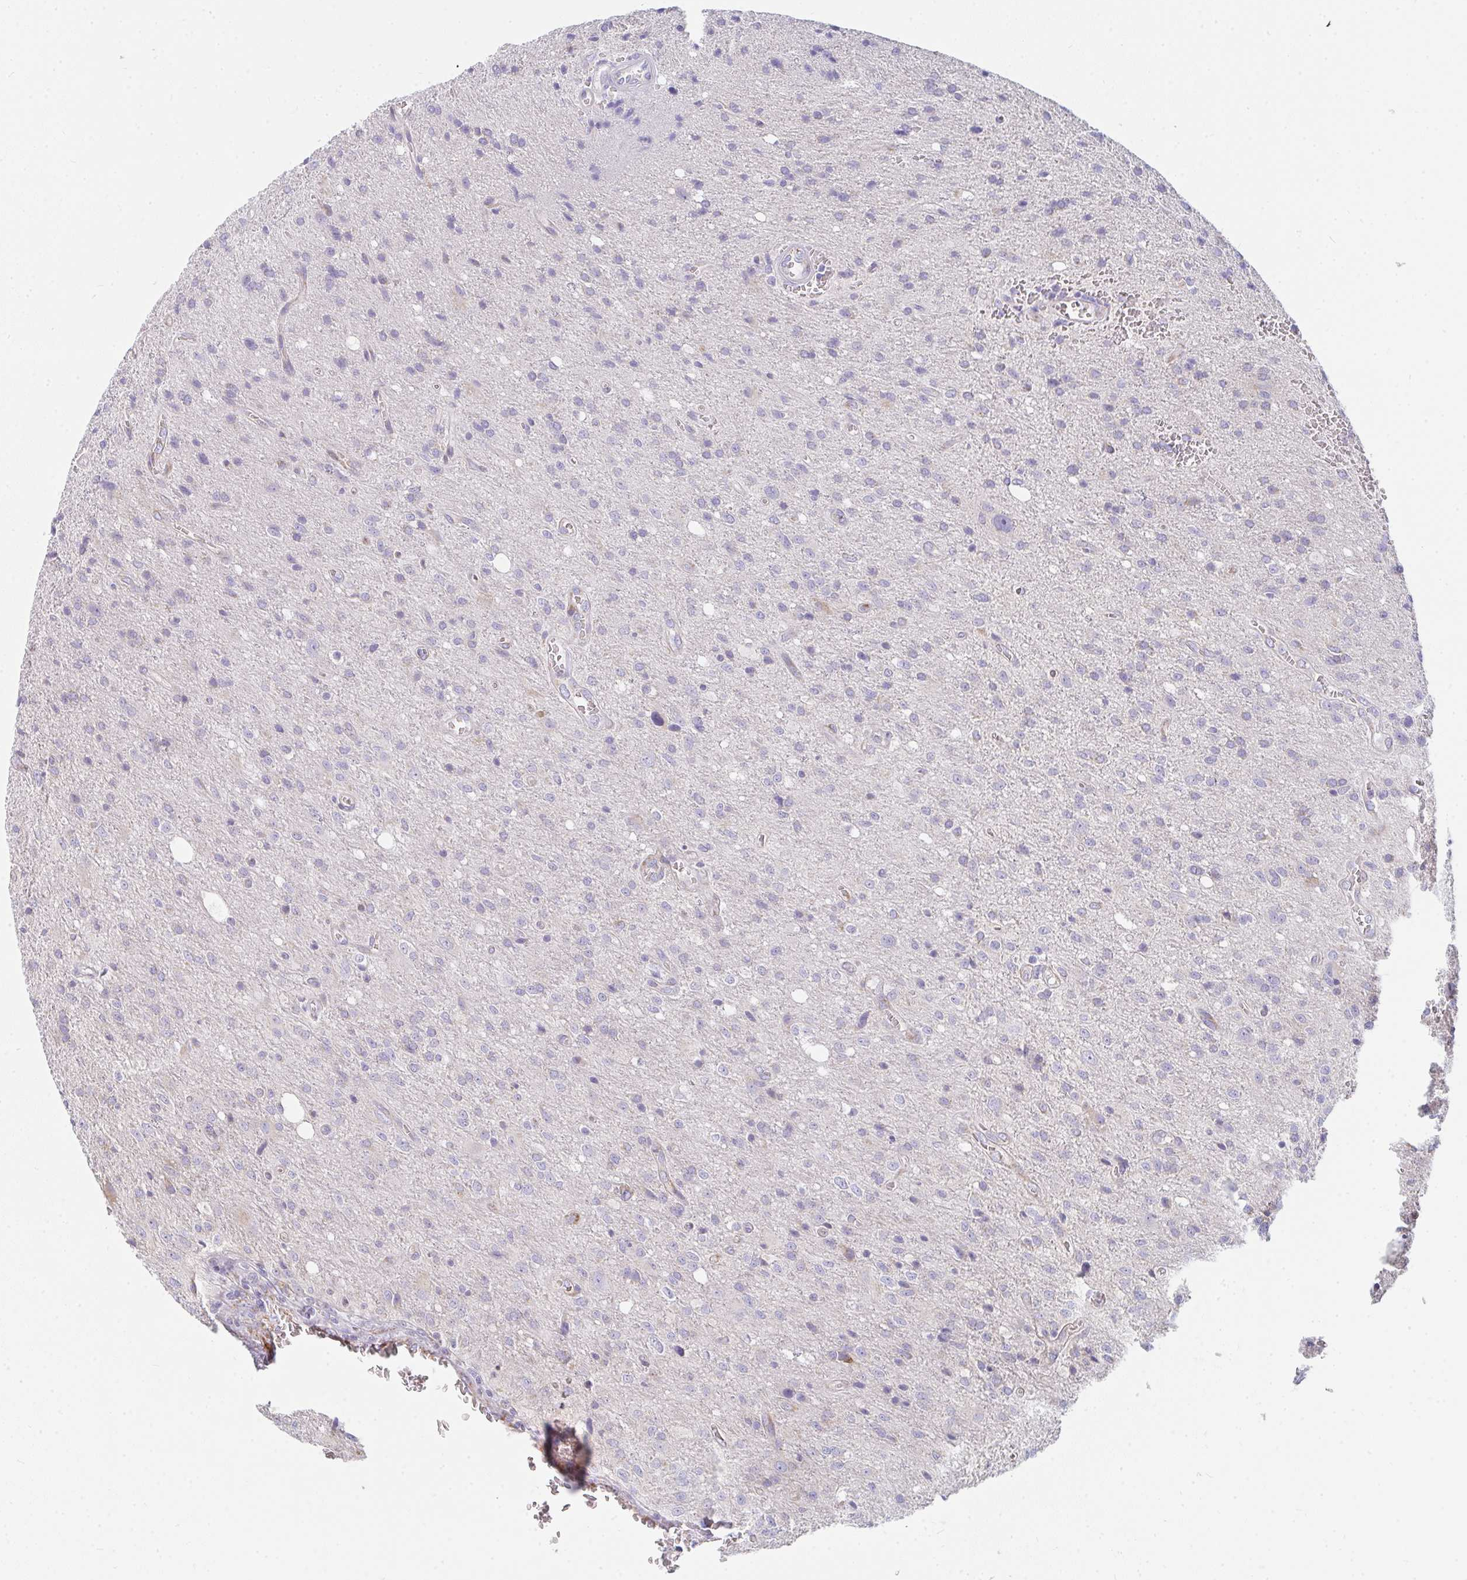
{"staining": {"intensity": "negative", "quantity": "none", "location": "none"}, "tissue": "glioma", "cell_type": "Tumor cells", "image_type": "cancer", "snomed": [{"axis": "morphology", "description": "Glioma, malignant, Low grade"}, {"axis": "topography", "description": "Brain"}], "caption": "There is no significant staining in tumor cells of malignant glioma (low-grade).", "gene": "FAHD1", "patient": {"sex": "male", "age": 66}}